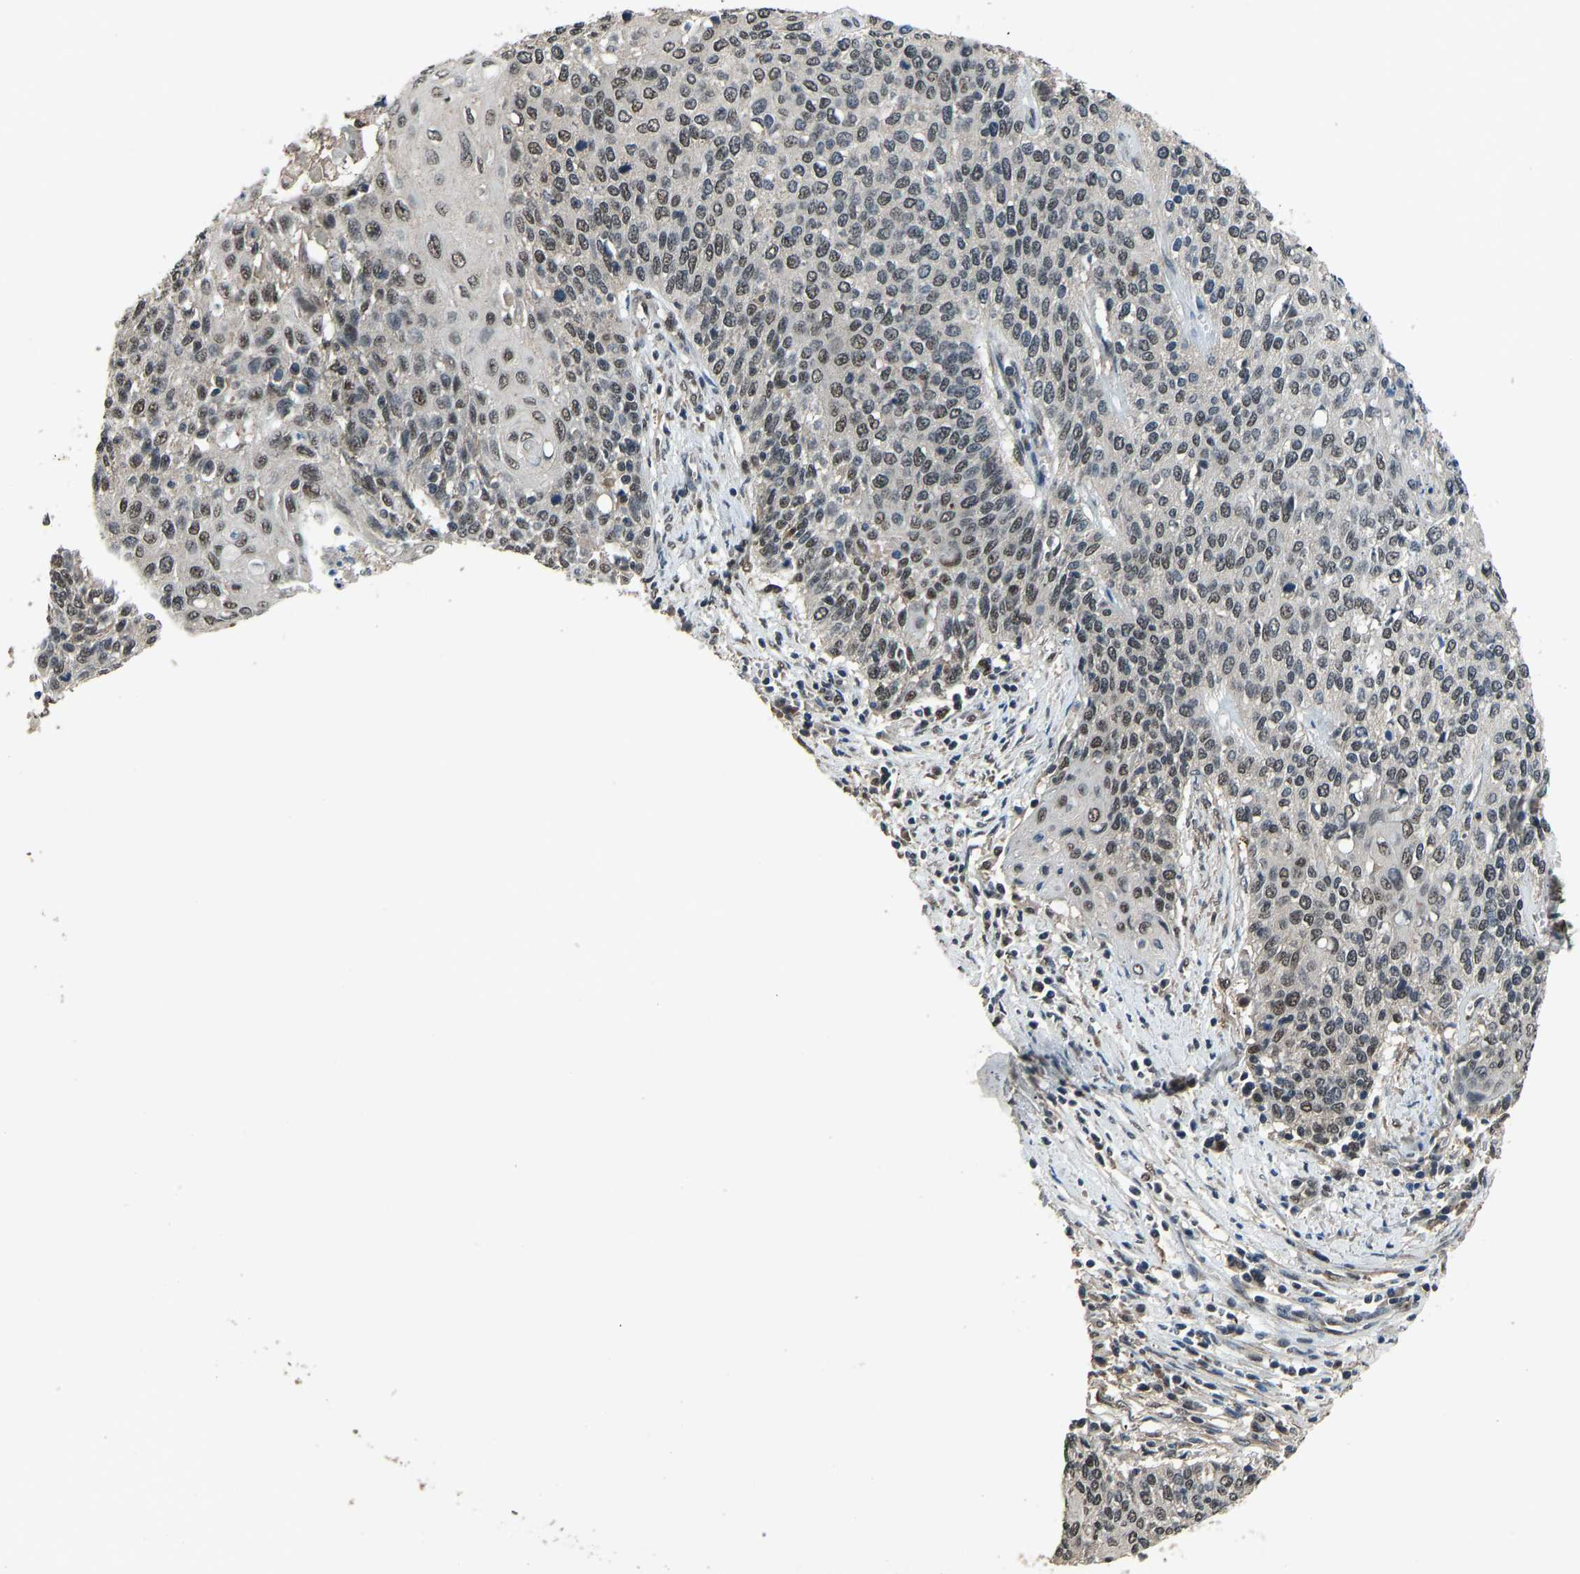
{"staining": {"intensity": "moderate", "quantity": ">75%", "location": "nuclear"}, "tissue": "cervical cancer", "cell_type": "Tumor cells", "image_type": "cancer", "snomed": [{"axis": "morphology", "description": "Squamous cell carcinoma, NOS"}, {"axis": "topography", "description": "Cervix"}], "caption": "This micrograph exhibits immunohistochemistry (IHC) staining of human squamous cell carcinoma (cervical), with medium moderate nuclear positivity in approximately >75% of tumor cells.", "gene": "TOX4", "patient": {"sex": "female", "age": 39}}